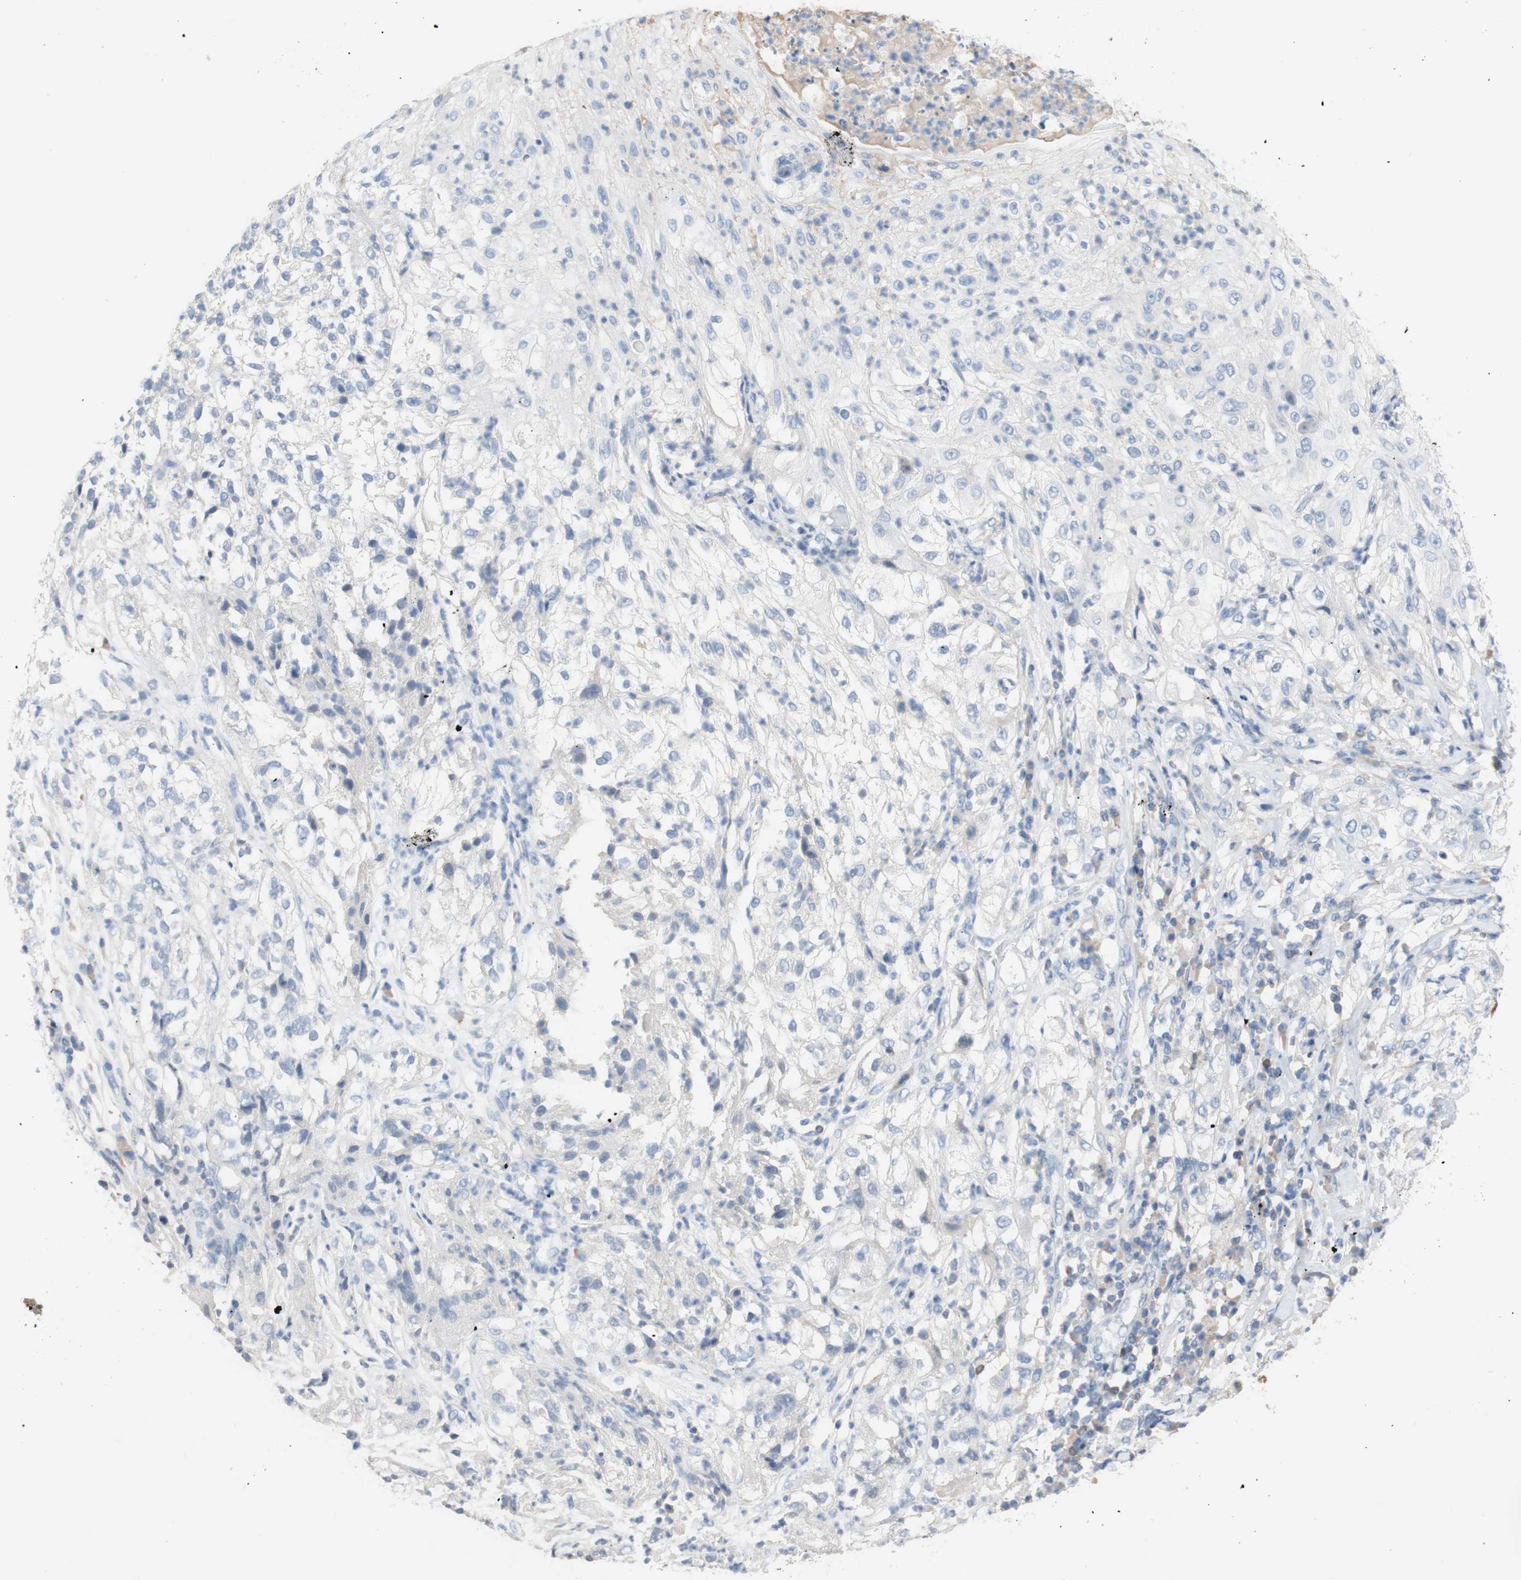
{"staining": {"intensity": "negative", "quantity": "none", "location": "none"}, "tissue": "lung cancer", "cell_type": "Tumor cells", "image_type": "cancer", "snomed": [{"axis": "morphology", "description": "Inflammation, NOS"}, {"axis": "morphology", "description": "Squamous cell carcinoma, NOS"}, {"axis": "topography", "description": "Lymph node"}, {"axis": "topography", "description": "Soft tissue"}, {"axis": "topography", "description": "Lung"}], "caption": "Human lung squamous cell carcinoma stained for a protein using immunohistochemistry (IHC) exhibits no positivity in tumor cells.", "gene": "PACSIN1", "patient": {"sex": "male", "age": 66}}